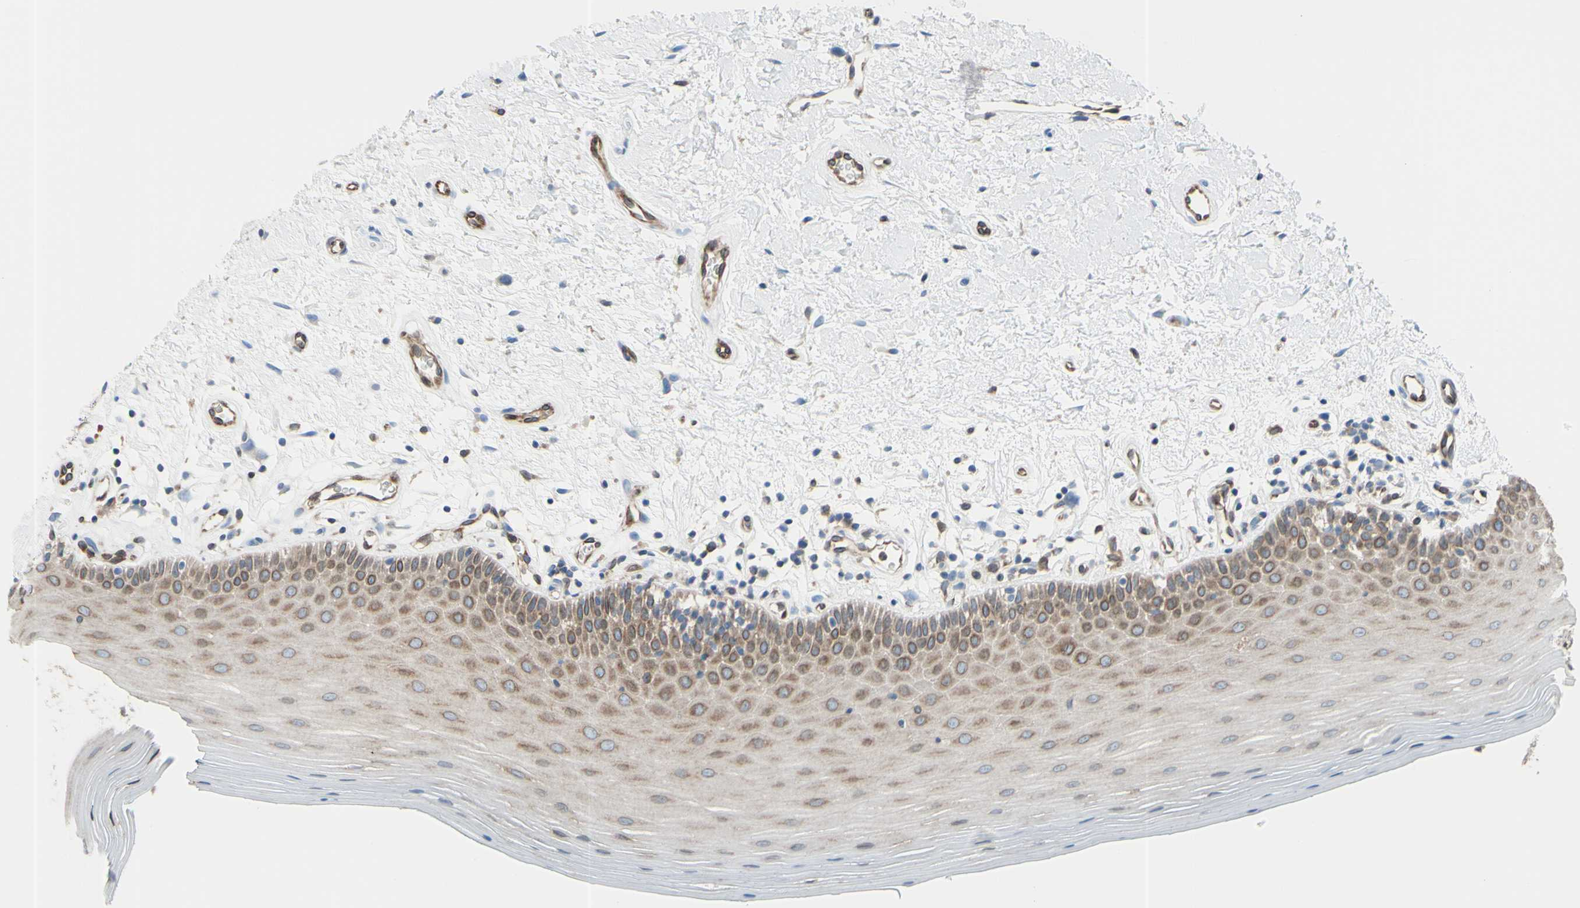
{"staining": {"intensity": "moderate", "quantity": ">75%", "location": "cytoplasmic/membranous"}, "tissue": "oral mucosa", "cell_type": "Squamous epithelial cells", "image_type": "normal", "snomed": [{"axis": "morphology", "description": "Normal tissue, NOS"}, {"axis": "topography", "description": "Skeletal muscle"}, {"axis": "topography", "description": "Oral tissue"}], "caption": "IHC image of normal oral mucosa stained for a protein (brown), which displays medium levels of moderate cytoplasmic/membranous positivity in about >75% of squamous epithelial cells.", "gene": "MGST2", "patient": {"sex": "male", "age": 58}}